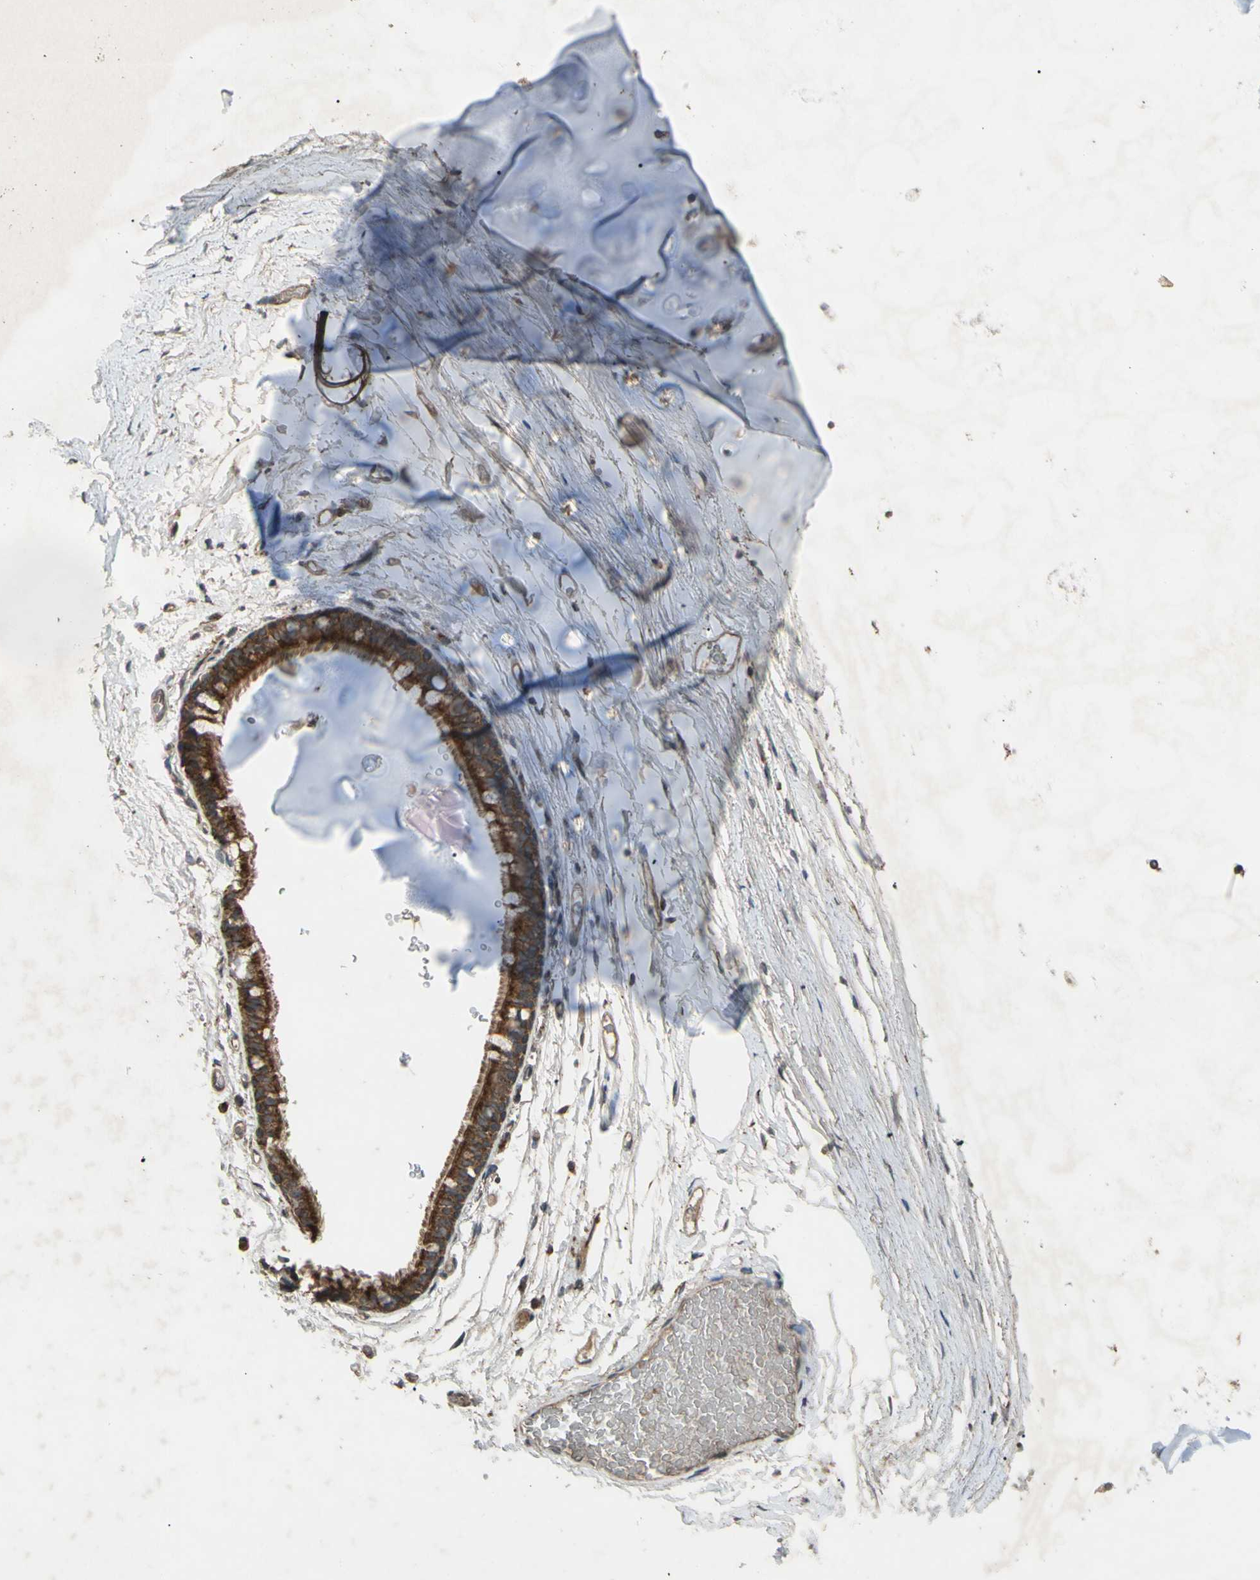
{"staining": {"intensity": "moderate", "quantity": ">75%", "location": "cytoplasmic/membranous"}, "tissue": "adipose tissue", "cell_type": "Adipocytes", "image_type": "normal", "snomed": [{"axis": "morphology", "description": "Normal tissue, NOS"}, {"axis": "topography", "description": "Bronchus"}], "caption": "Human adipose tissue stained for a protein (brown) shows moderate cytoplasmic/membranous positive staining in approximately >75% of adipocytes.", "gene": "ACOT8", "patient": {"sex": "female", "age": 73}}